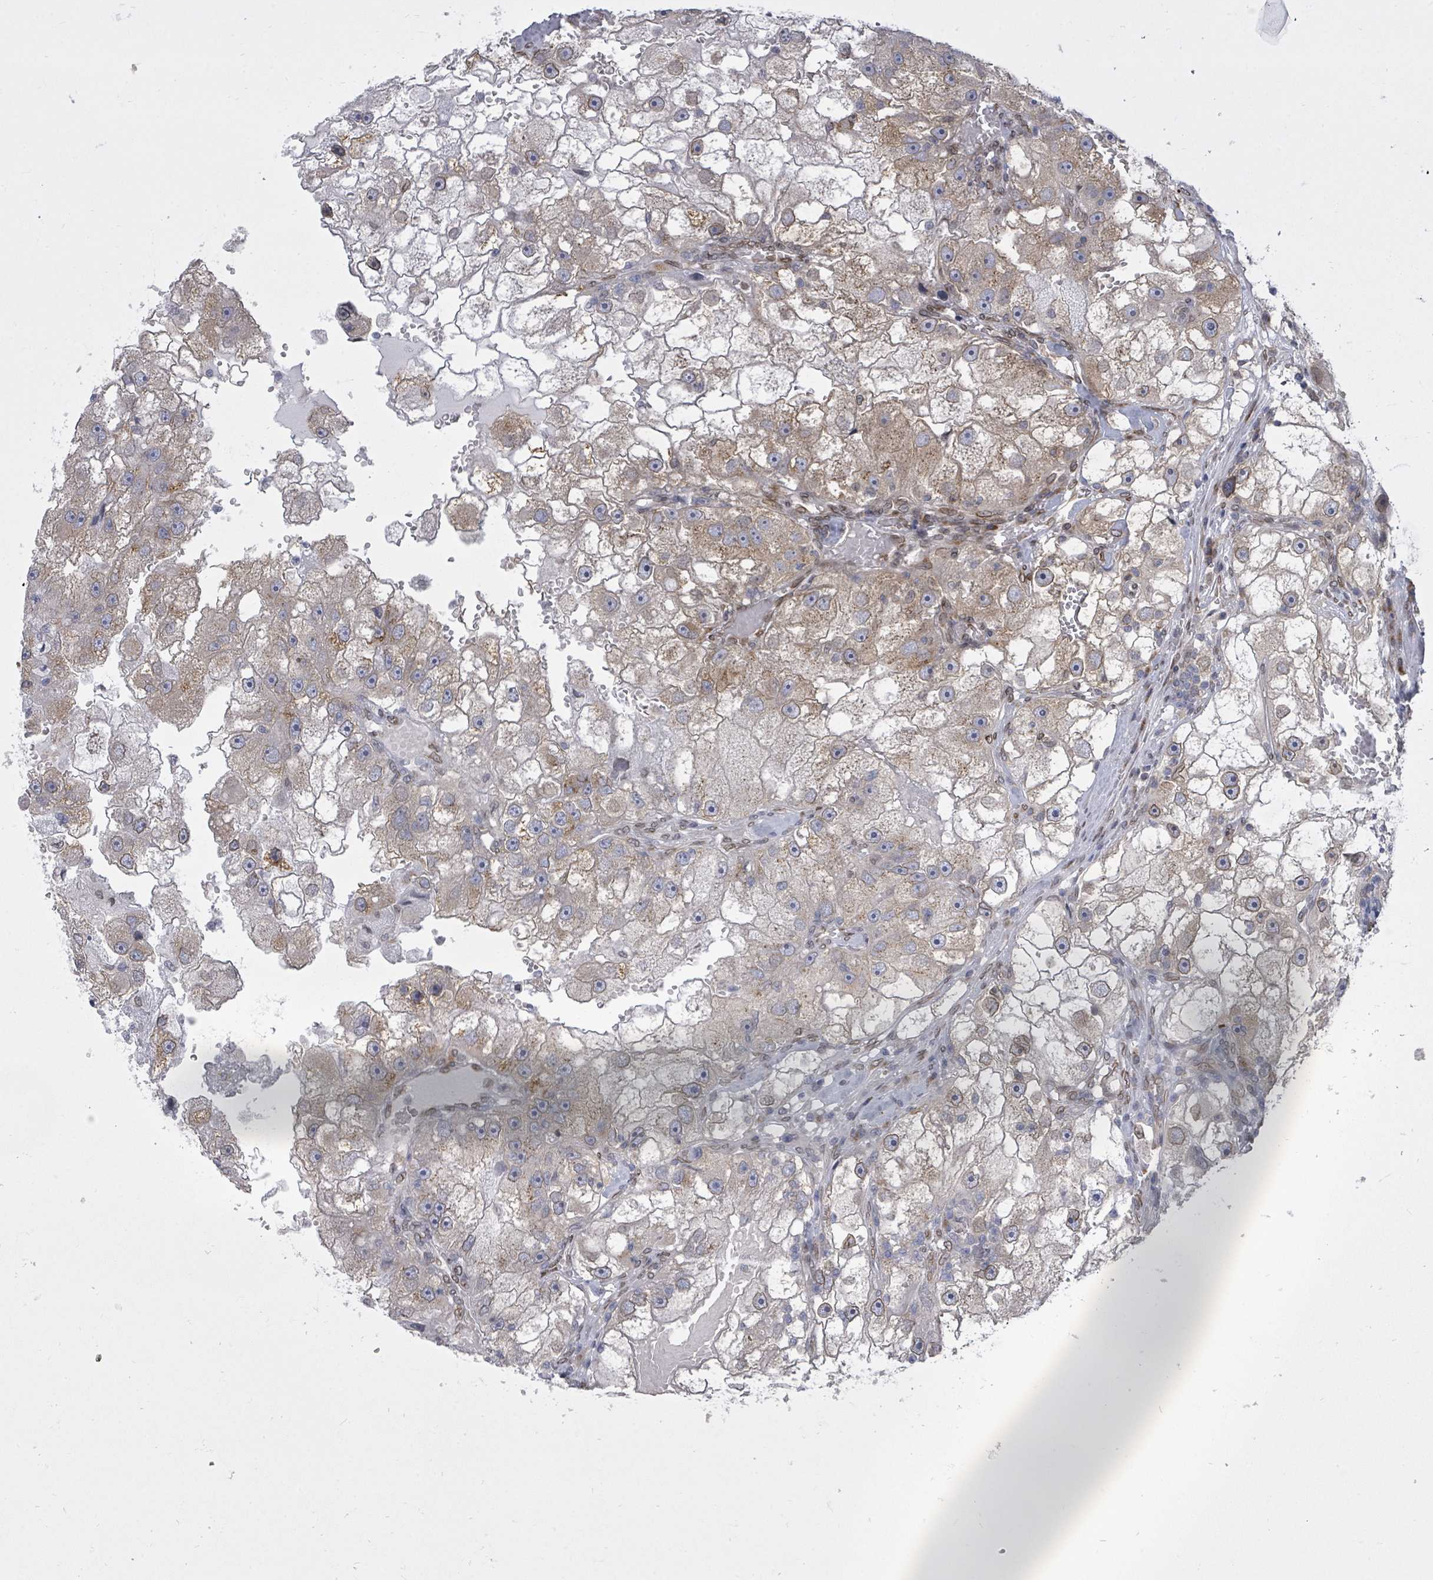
{"staining": {"intensity": "weak", "quantity": "25%-75%", "location": "cytoplasmic/membranous"}, "tissue": "renal cancer", "cell_type": "Tumor cells", "image_type": "cancer", "snomed": [{"axis": "morphology", "description": "Adenocarcinoma, NOS"}, {"axis": "topography", "description": "Kidney"}], "caption": "A photomicrograph of renal cancer (adenocarcinoma) stained for a protein demonstrates weak cytoplasmic/membranous brown staining in tumor cells.", "gene": "ARFGAP1", "patient": {"sex": "male", "age": 63}}